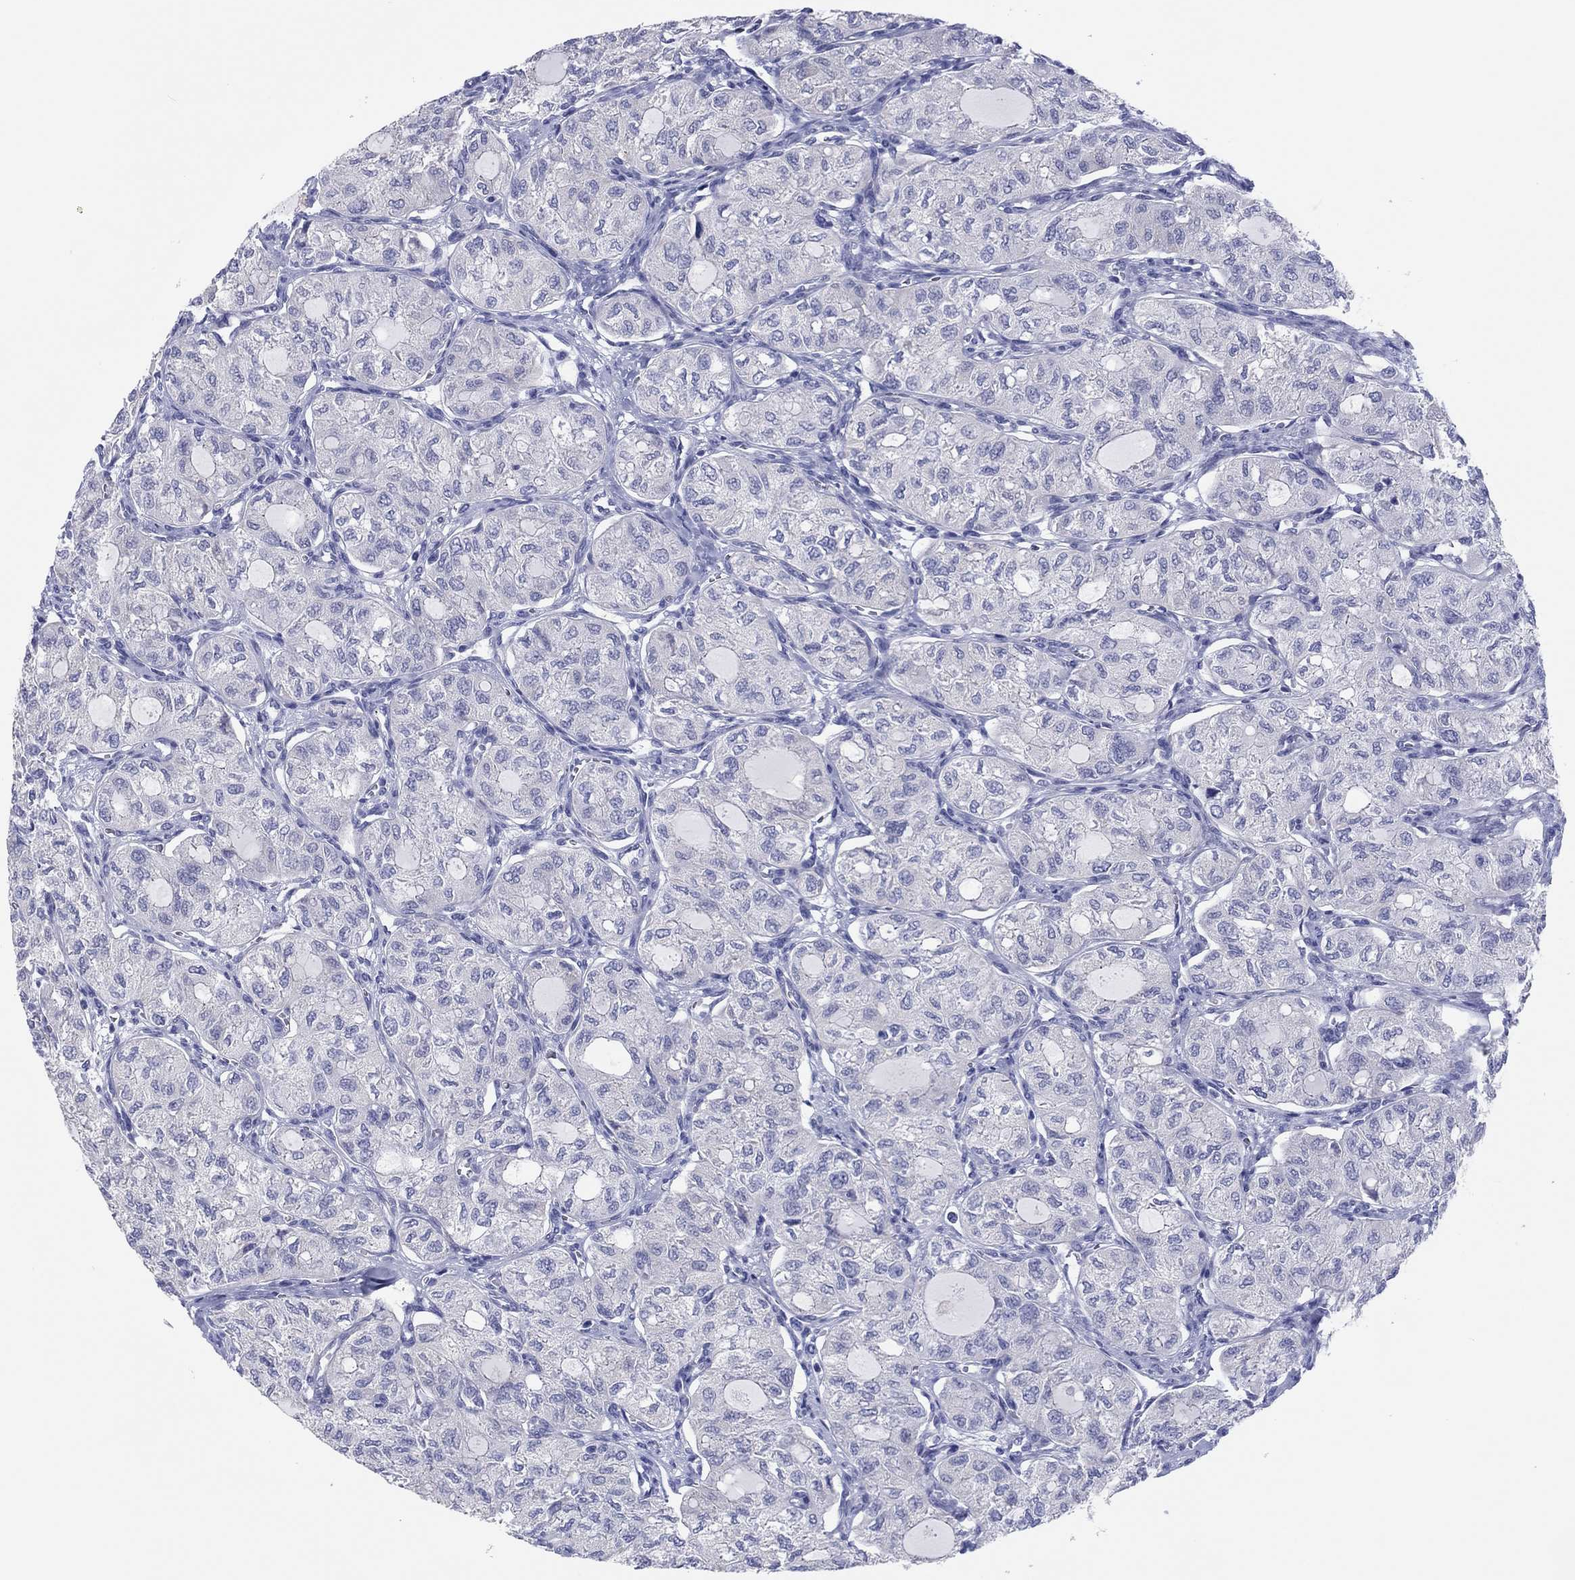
{"staining": {"intensity": "negative", "quantity": "none", "location": "none"}, "tissue": "thyroid cancer", "cell_type": "Tumor cells", "image_type": "cancer", "snomed": [{"axis": "morphology", "description": "Follicular adenoma carcinoma, NOS"}, {"axis": "topography", "description": "Thyroid gland"}], "caption": "IHC micrograph of human thyroid cancer (follicular adenoma carcinoma) stained for a protein (brown), which shows no staining in tumor cells.", "gene": "ERICH3", "patient": {"sex": "male", "age": 75}}